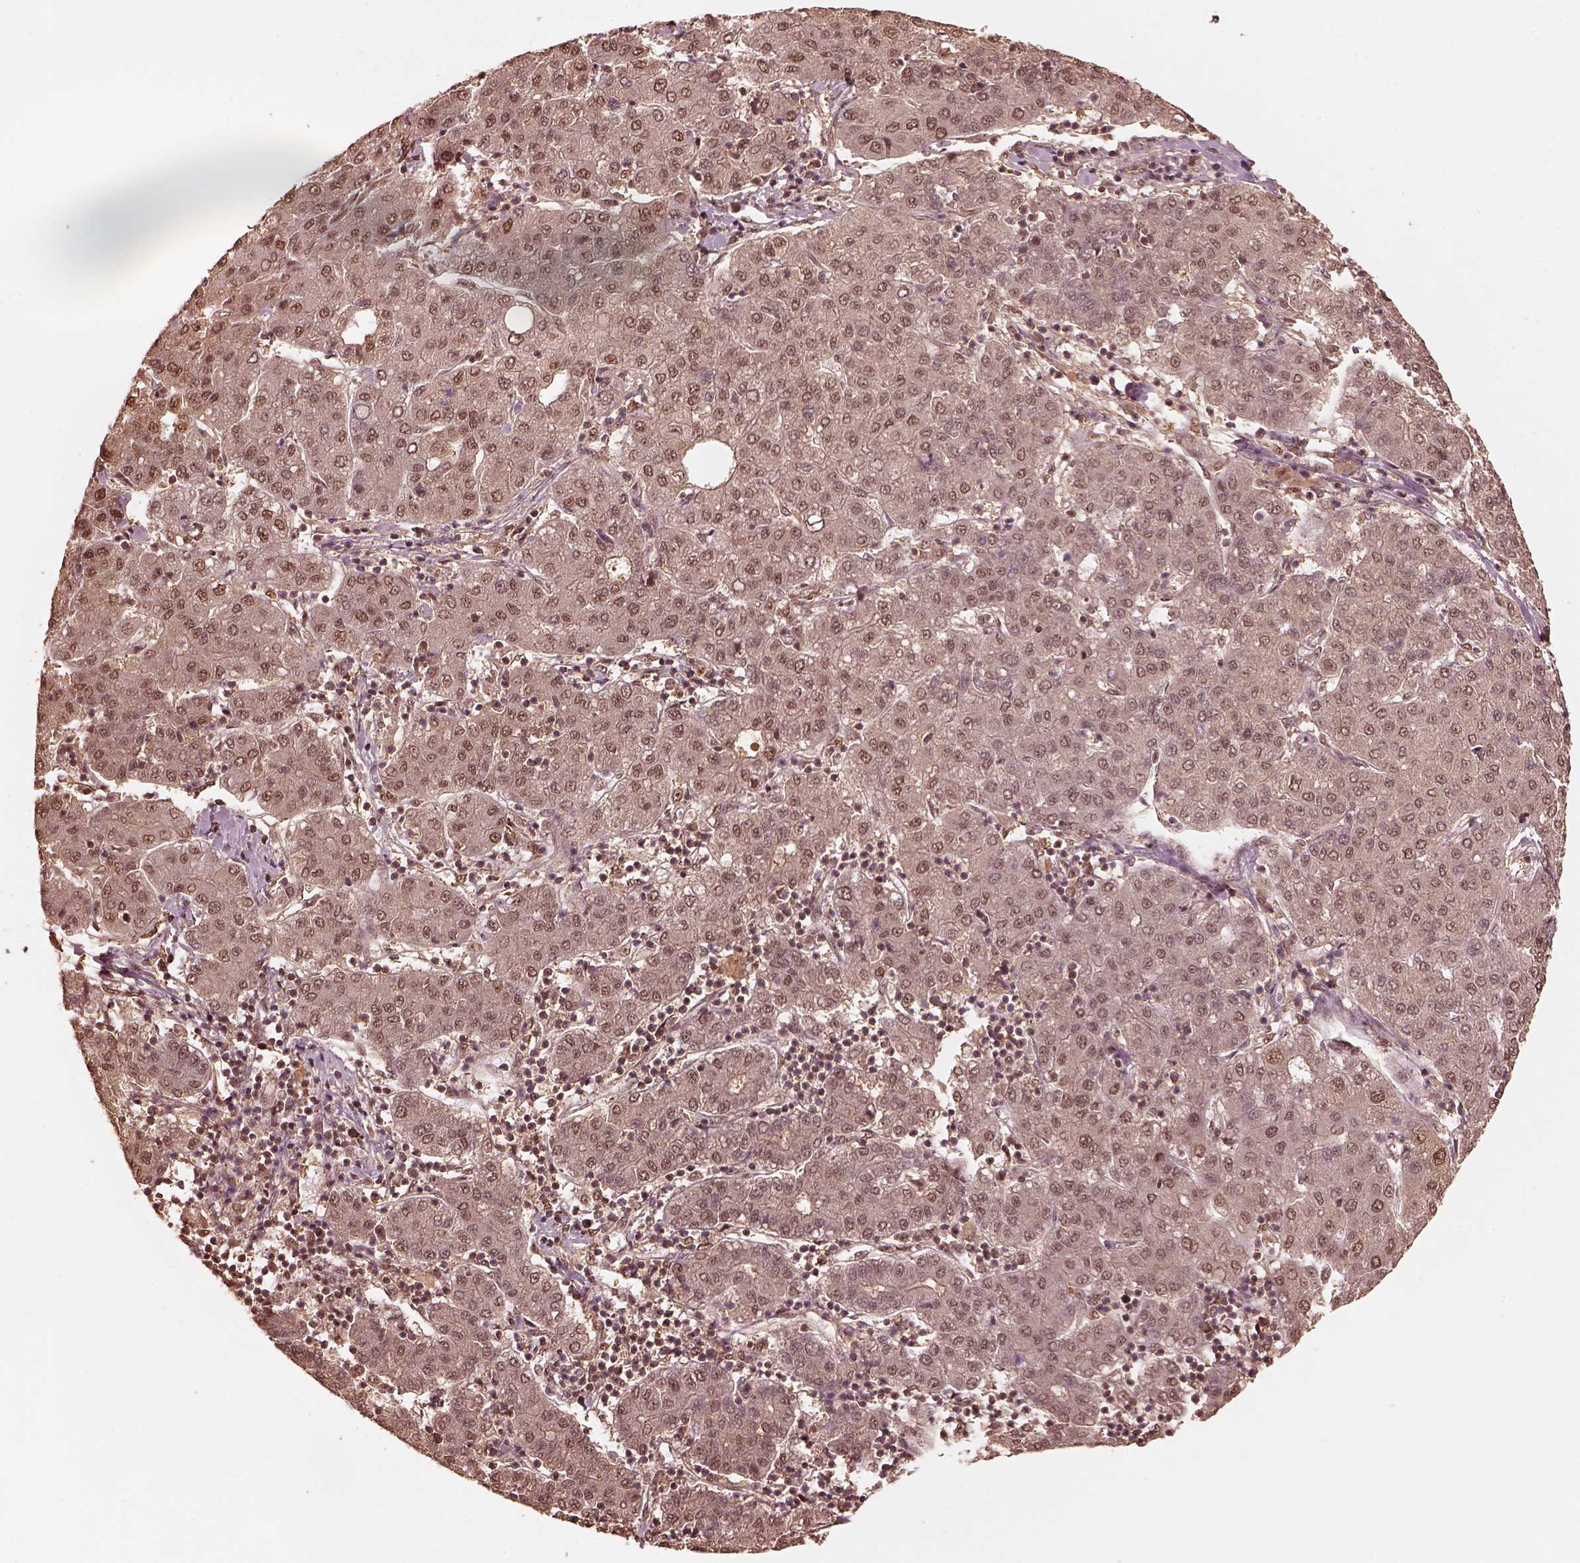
{"staining": {"intensity": "weak", "quantity": ">75%", "location": "cytoplasmic/membranous,nuclear"}, "tissue": "liver cancer", "cell_type": "Tumor cells", "image_type": "cancer", "snomed": [{"axis": "morphology", "description": "Carcinoma, Hepatocellular, NOS"}, {"axis": "topography", "description": "Liver"}], "caption": "This histopathology image reveals immunohistochemistry (IHC) staining of human liver cancer (hepatocellular carcinoma), with low weak cytoplasmic/membranous and nuclear expression in approximately >75% of tumor cells.", "gene": "PSMC5", "patient": {"sex": "male", "age": 65}}